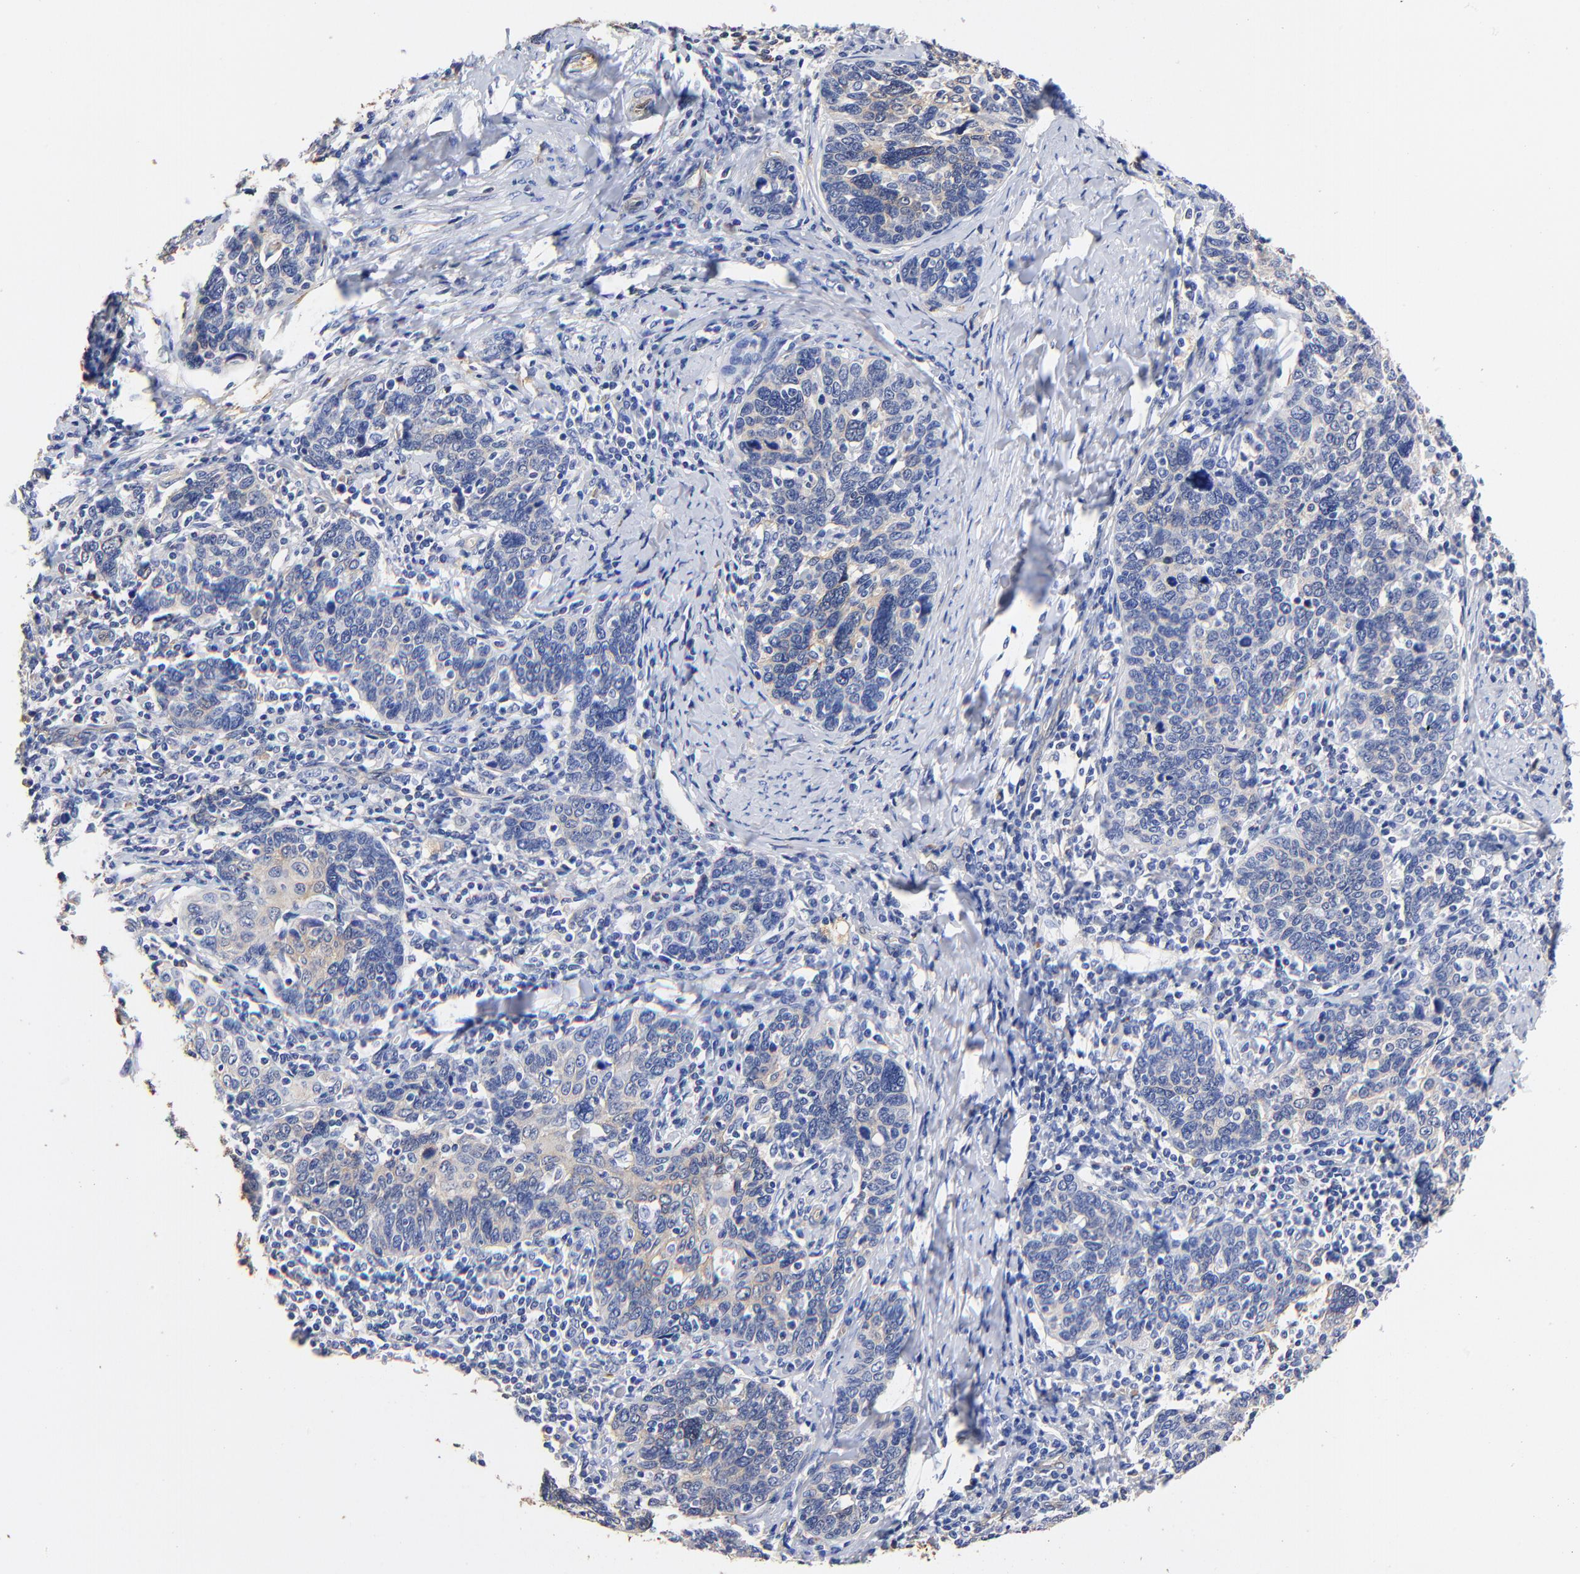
{"staining": {"intensity": "negative", "quantity": "none", "location": "none"}, "tissue": "cervical cancer", "cell_type": "Tumor cells", "image_type": "cancer", "snomed": [{"axis": "morphology", "description": "Squamous cell carcinoma, NOS"}, {"axis": "topography", "description": "Cervix"}], "caption": "High power microscopy histopathology image of an IHC image of cervical cancer (squamous cell carcinoma), revealing no significant staining in tumor cells.", "gene": "TAGLN2", "patient": {"sex": "female", "age": 41}}